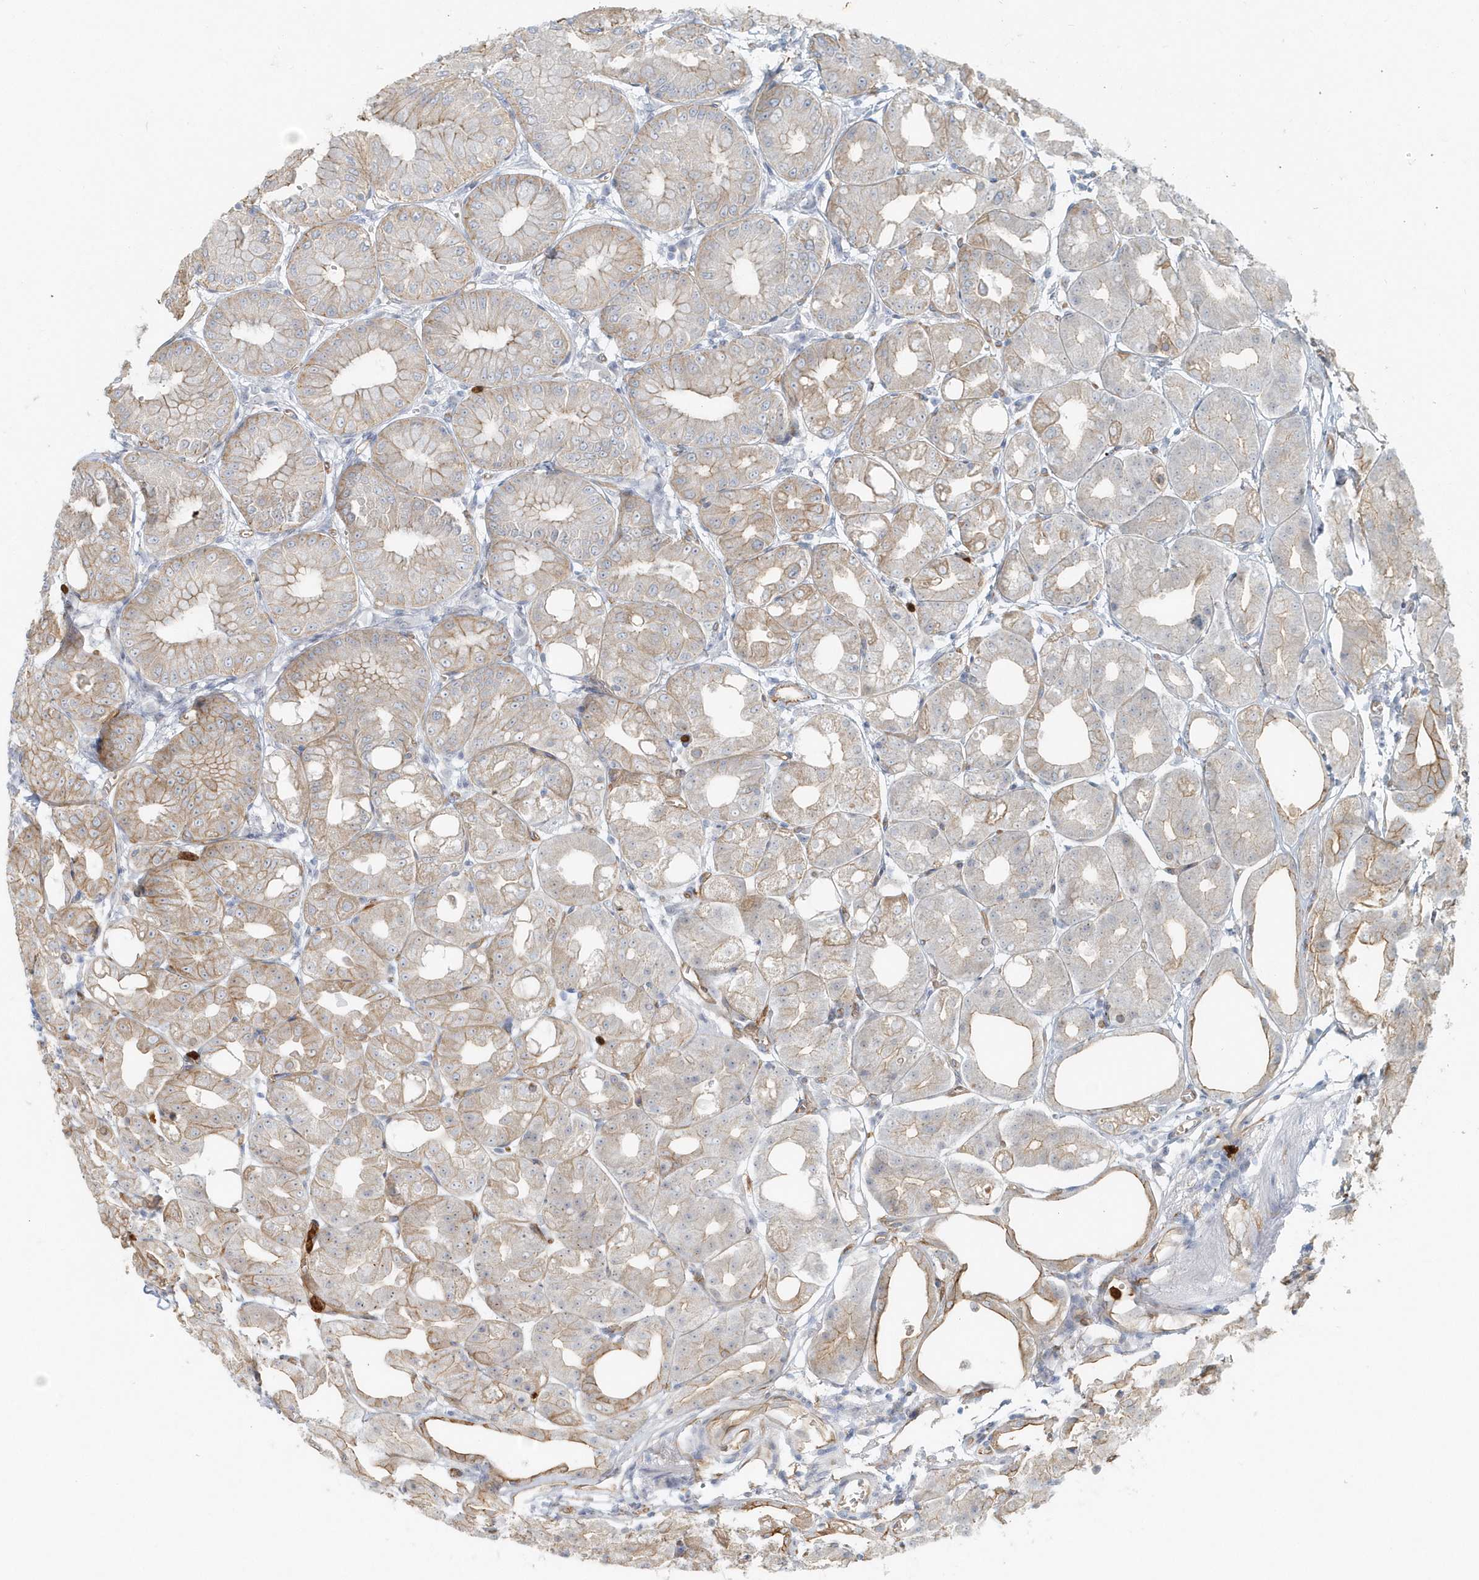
{"staining": {"intensity": "moderate", "quantity": "25%-75%", "location": "cytoplasmic/membranous"}, "tissue": "stomach", "cell_type": "Glandular cells", "image_type": "normal", "snomed": [{"axis": "morphology", "description": "Normal tissue, NOS"}, {"axis": "topography", "description": "Stomach, lower"}], "caption": "High-power microscopy captured an IHC micrograph of unremarkable stomach, revealing moderate cytoplasmic/membranous positivity in about 25%-75% of glandular cells. The staining was performed using DAB to visualize the protein expression in brown, while the nuclei were stained in blue with hematoxylin (Magnification: 20x).", "gene": "DNAH1", "patient": {"sex": "male", "age": 71}}